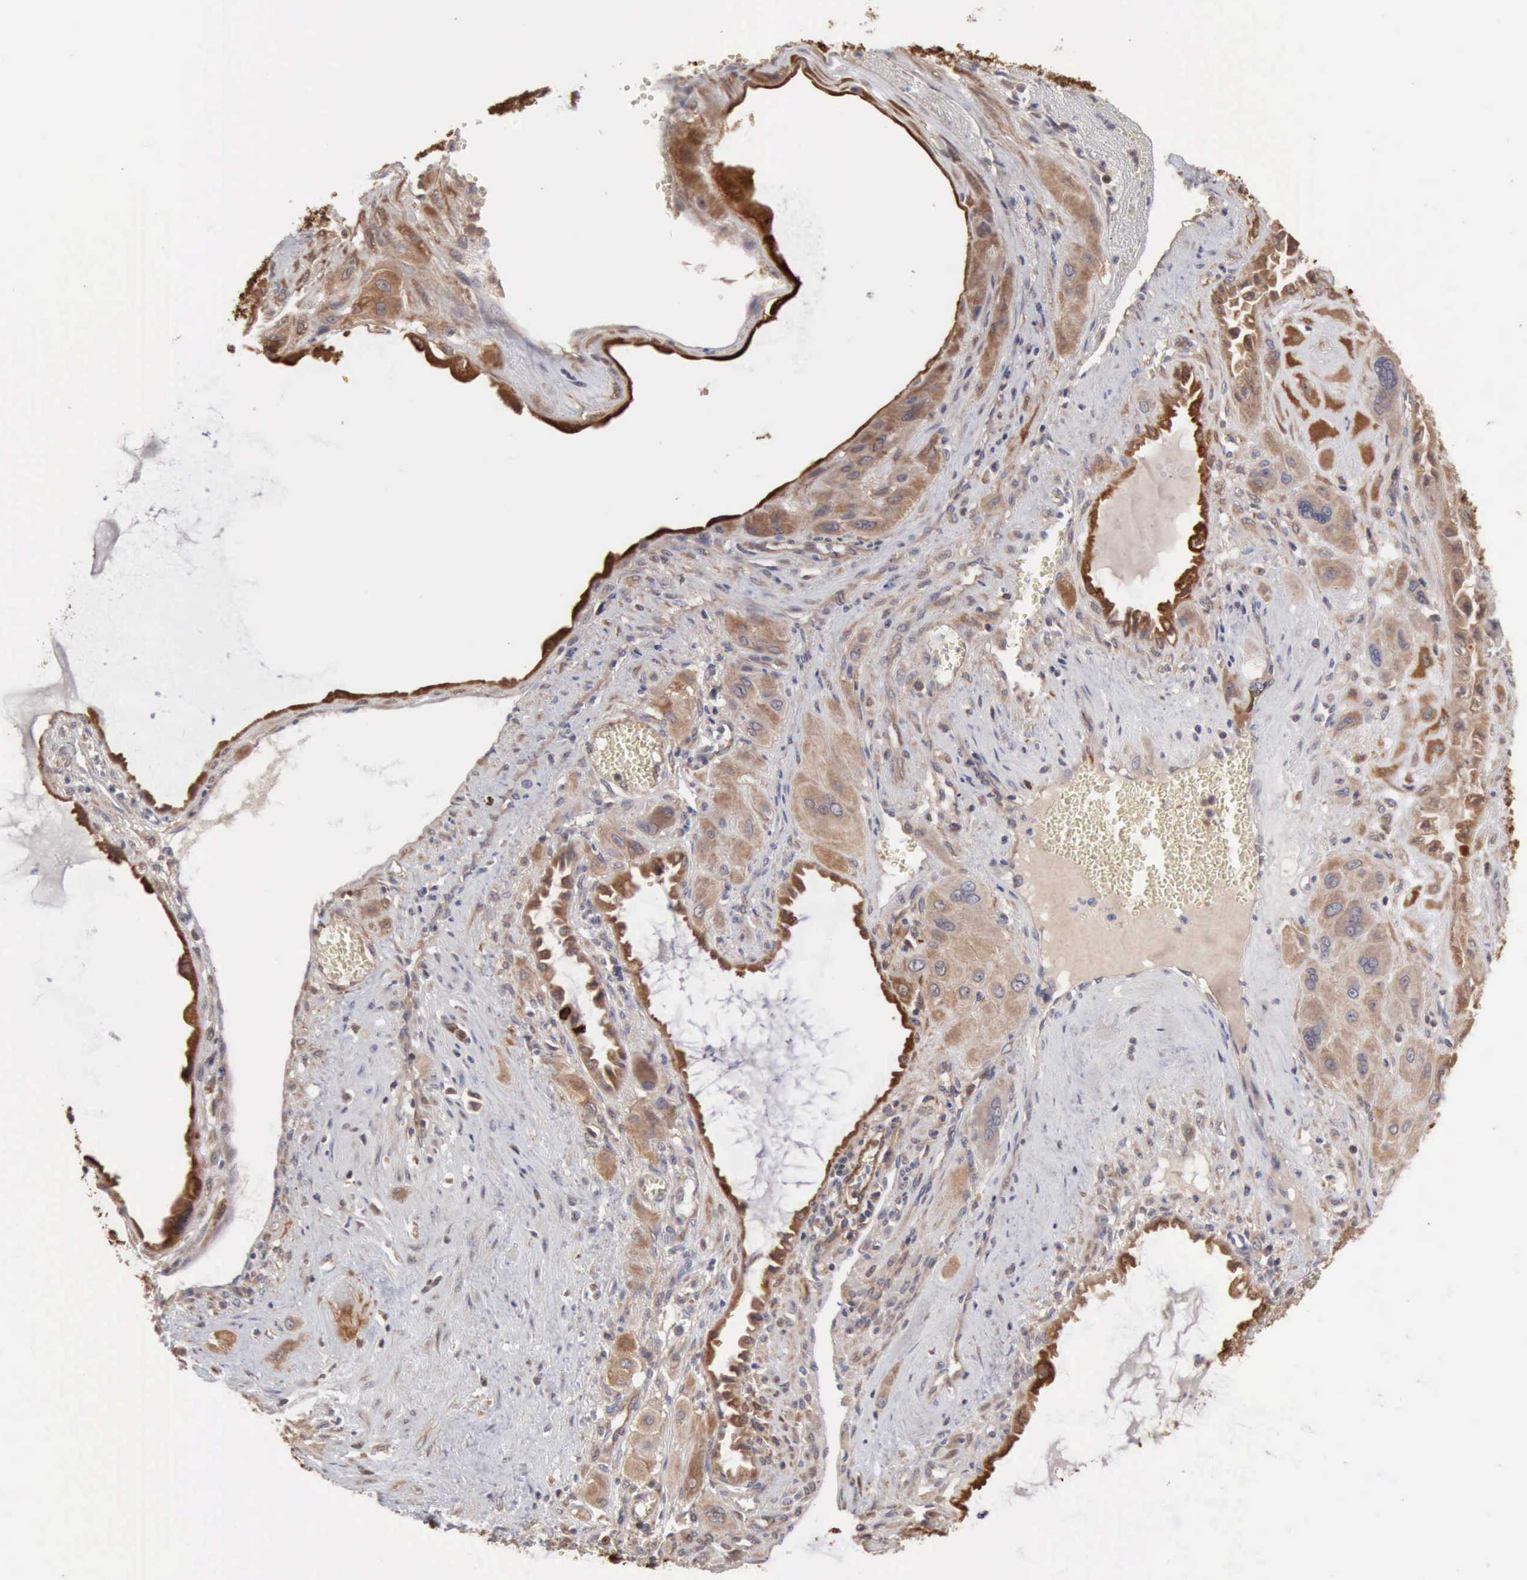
{"staining": {"intensity": "strong", "quantity": ">75%", "location": "cytoplasmic/membranous"}, "tissue": "cervical cancer", "cell_type": "Tumor cells", "image_type": "cancer", "snomed": [{"axis": "morphology", "description": "Squamous cell carcinoma, NOS"}, {"axis": "topography", "description": "Cervix"}], "caption": "A brown stain highlights strong cytoplasmic/membranous expression of a protein in cervical cancer tumor cells.", "gene": "APOL2", "patient": {"sex": "female", "age": 34}}